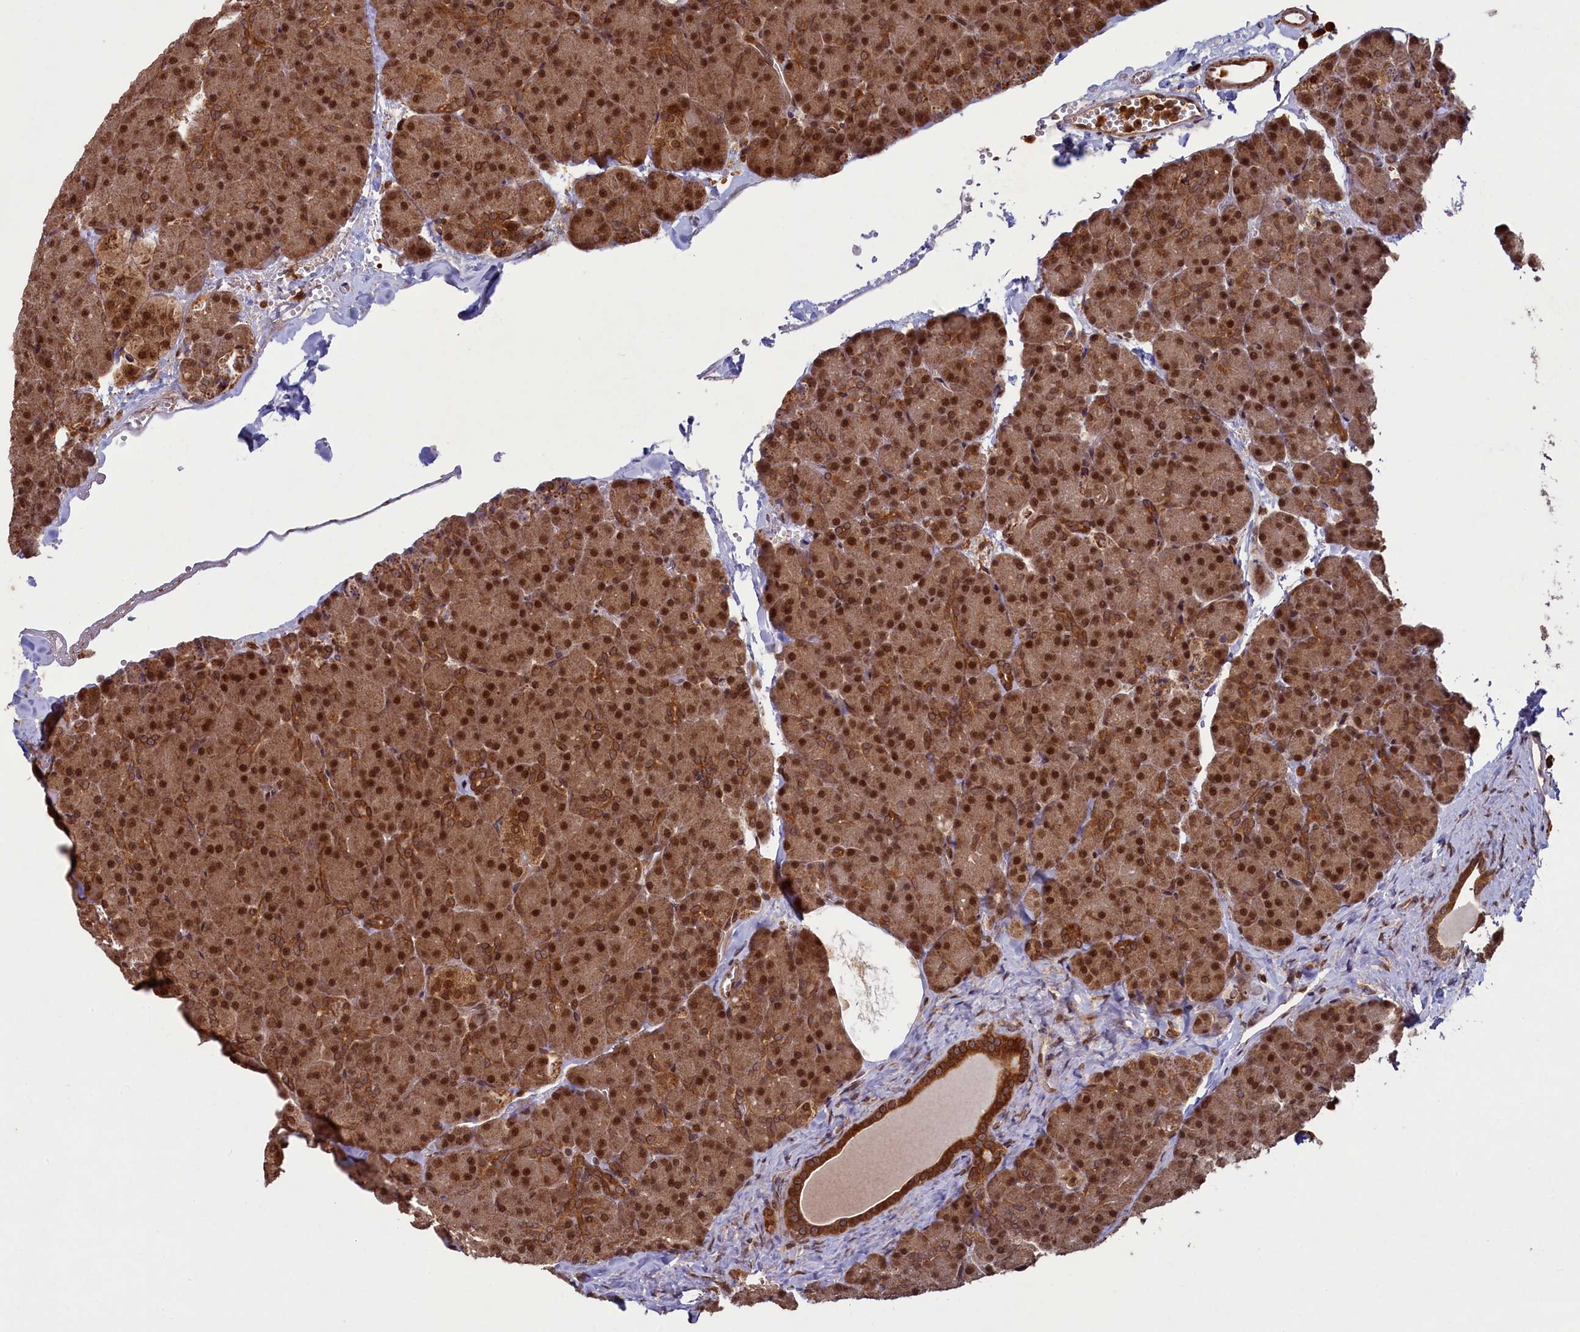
{"staining": {"intensity": "strong", "quantity": ">75%", "location": "cytoplasmic/membranous,nuclear"}, "tissue": "pancreas", "cell_type": "Exocrine glandular cells", "image_type": "normal", "snomed": [{"axis": "morphology", "description": "Normal tissue, NOS"}, {"axis": "topography", "description": "Pancreas"}], "caption": "Benign pancreas reveals strong cytoplasmic/membranous,nuclear expression in about >75% of exocrine glandular cells The staining was performed using DAB (3,3'-diaminobenzidine) to visualize the protein expression in brown, while the nuclei were stained in blue with hematoxylin (Magnification: 20x)..", "gene": "NAE1", "patient": {"sex": "male", "age": 36}}